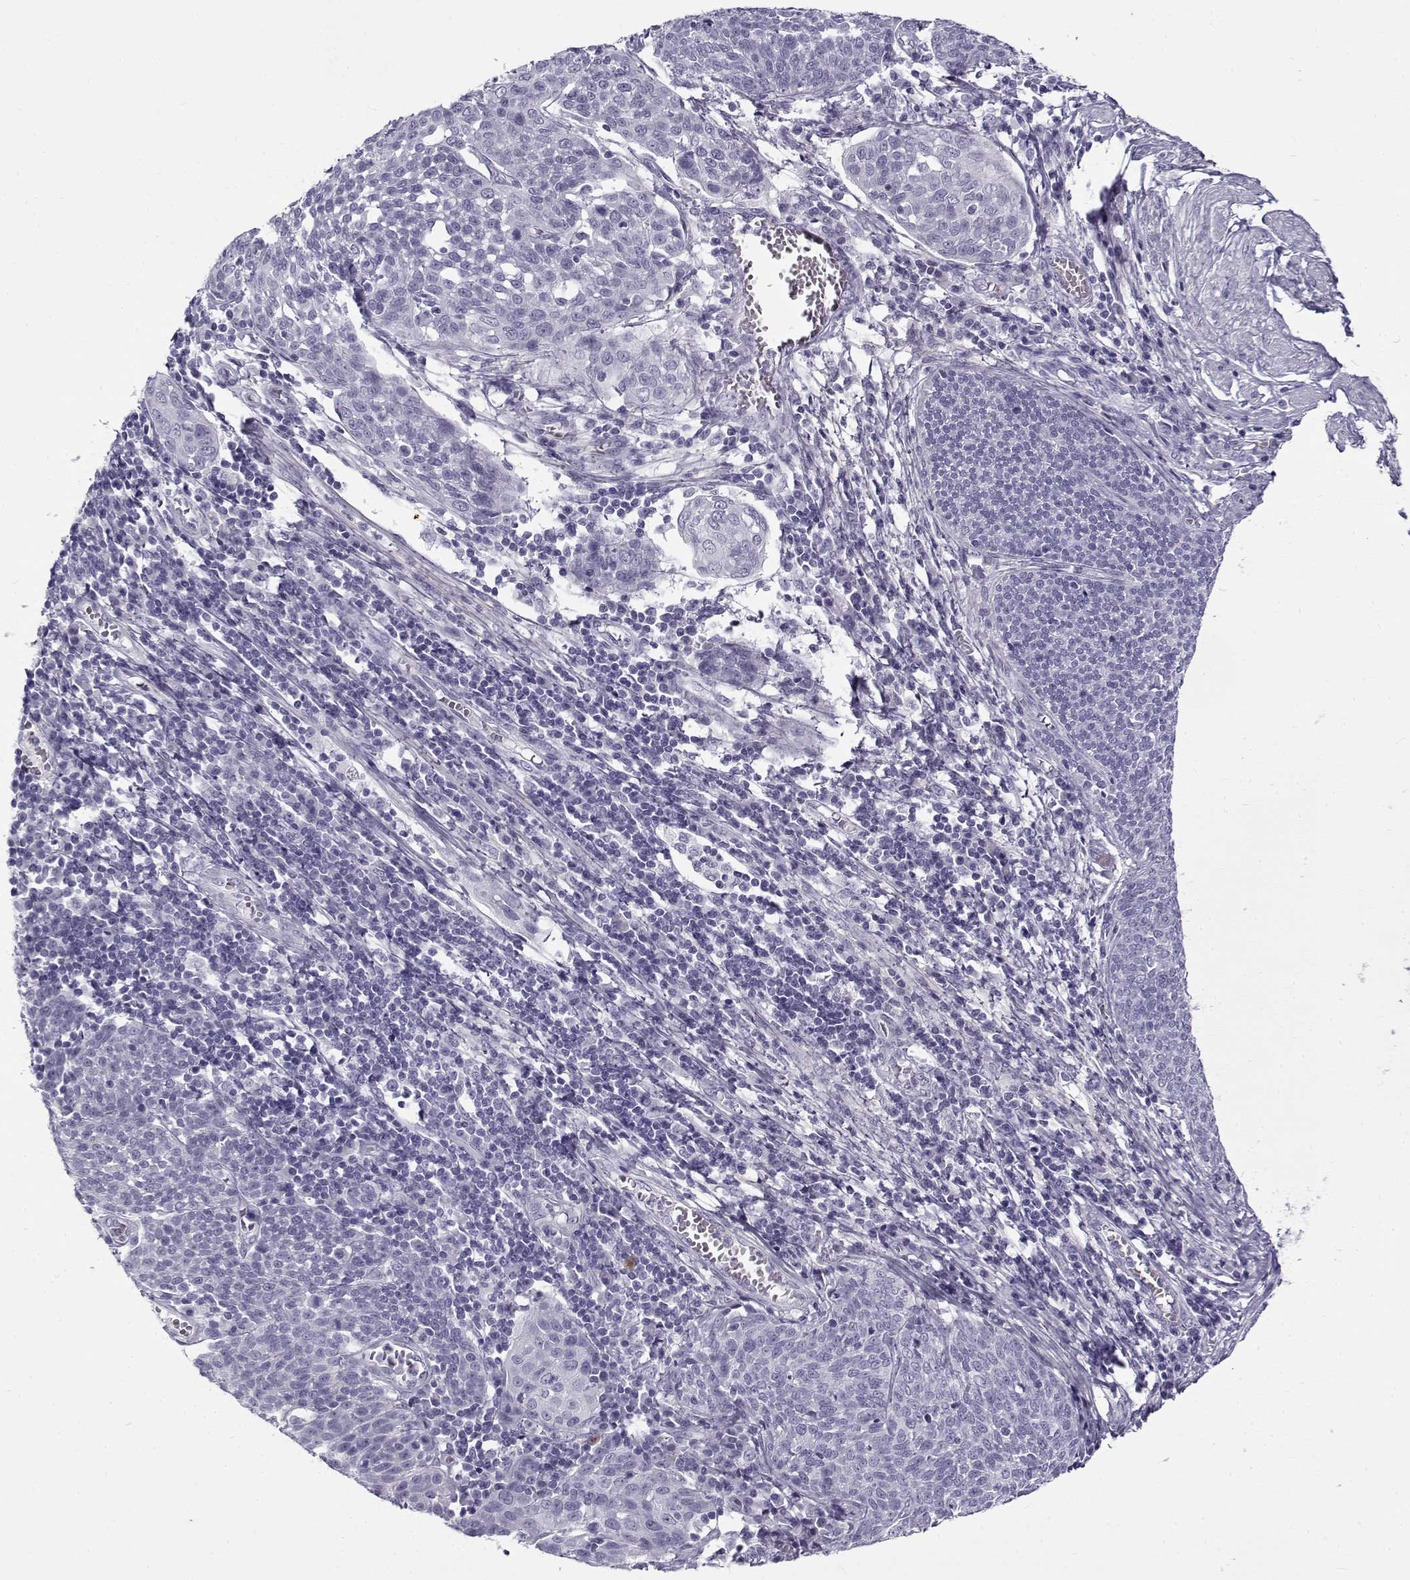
{"staining": {"intensity": "negative", "quantity": "none", "location": "none"}, "tissue": "cervical cancer", "cell_type": "Tumor cells", "image_type": "cancer", "snomed": [{"axis": "morphology", "description": "Squamous cell carcinoma, NOS"}, {"axis": "topography", "description": "Cervix"}], "caption": "High power microscopy photomicrograph of an immunohistochemistry micrograph of cervical squamous cell carcinoma, revealing no significant expression in tumor cells.", "gene": "GTSF1L", "patient": {"sex": "female", "age": 34}}